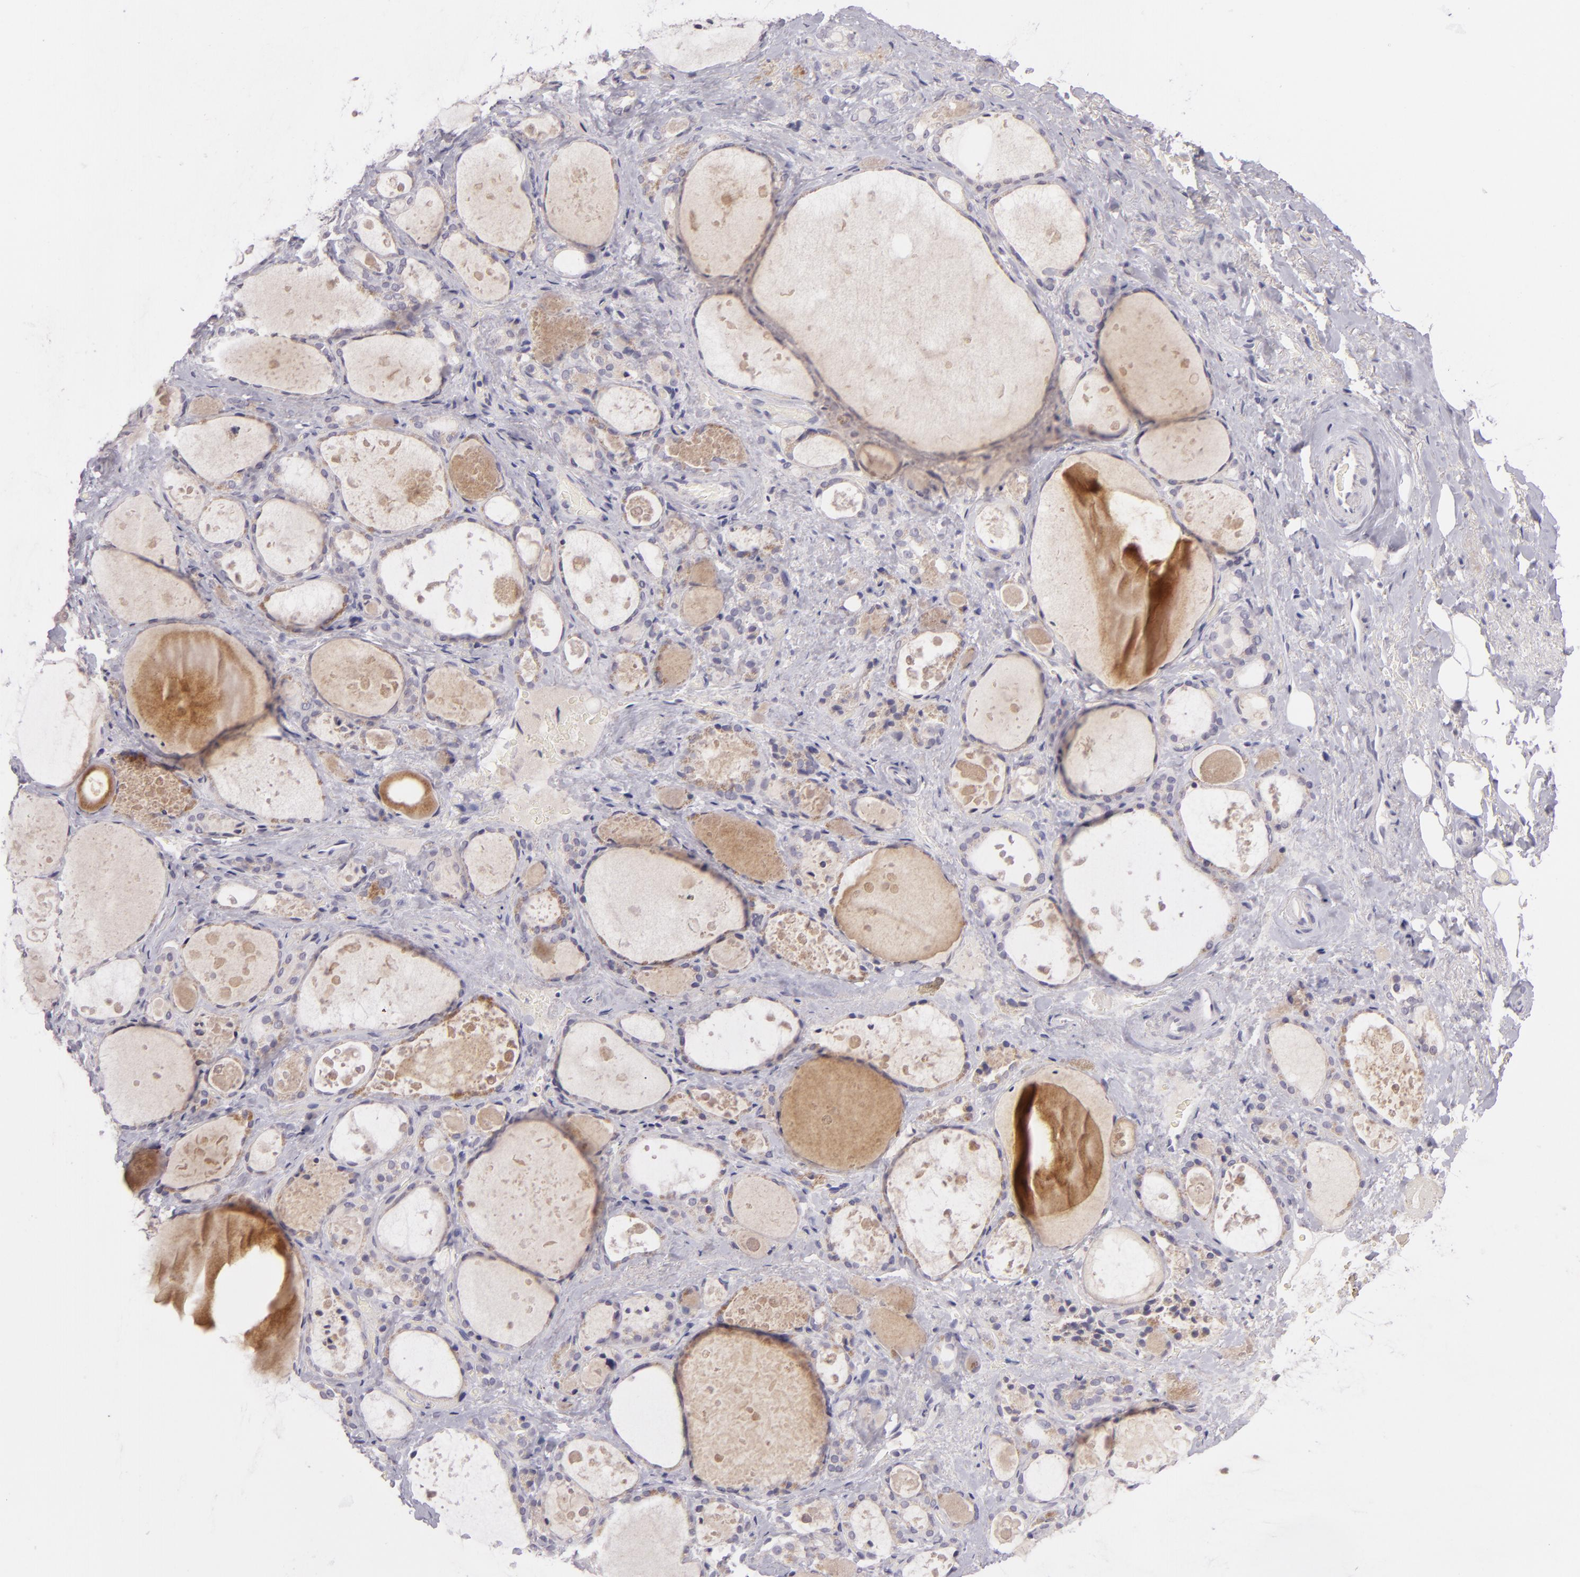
{"staining": {"intensity": "weak", "quantity": "25%-75%", "location": "cytoplasmic/membranous"}, "tissue": "thyroid gland", "cell_type": "Glandular cells", "image_type": "normal", "snomed": [{"axis": "morphology", "description": "Normal tissue, NOS"}, {"axis": "topography", "description": "Thyroid gland"}], "caption": "Thyroid gland was stained to show a protein in brown. There is low levels of weak cytoplasmic/membranous expression in approximately 25%-75% of glandular cells. The protein of interest is stained brown, and the nuclei are stained in blue (DAB IHC with brightfield microscopy, high magnification).", "gene": "DAG1", "patient": {"sex": "female", "age": 75}}